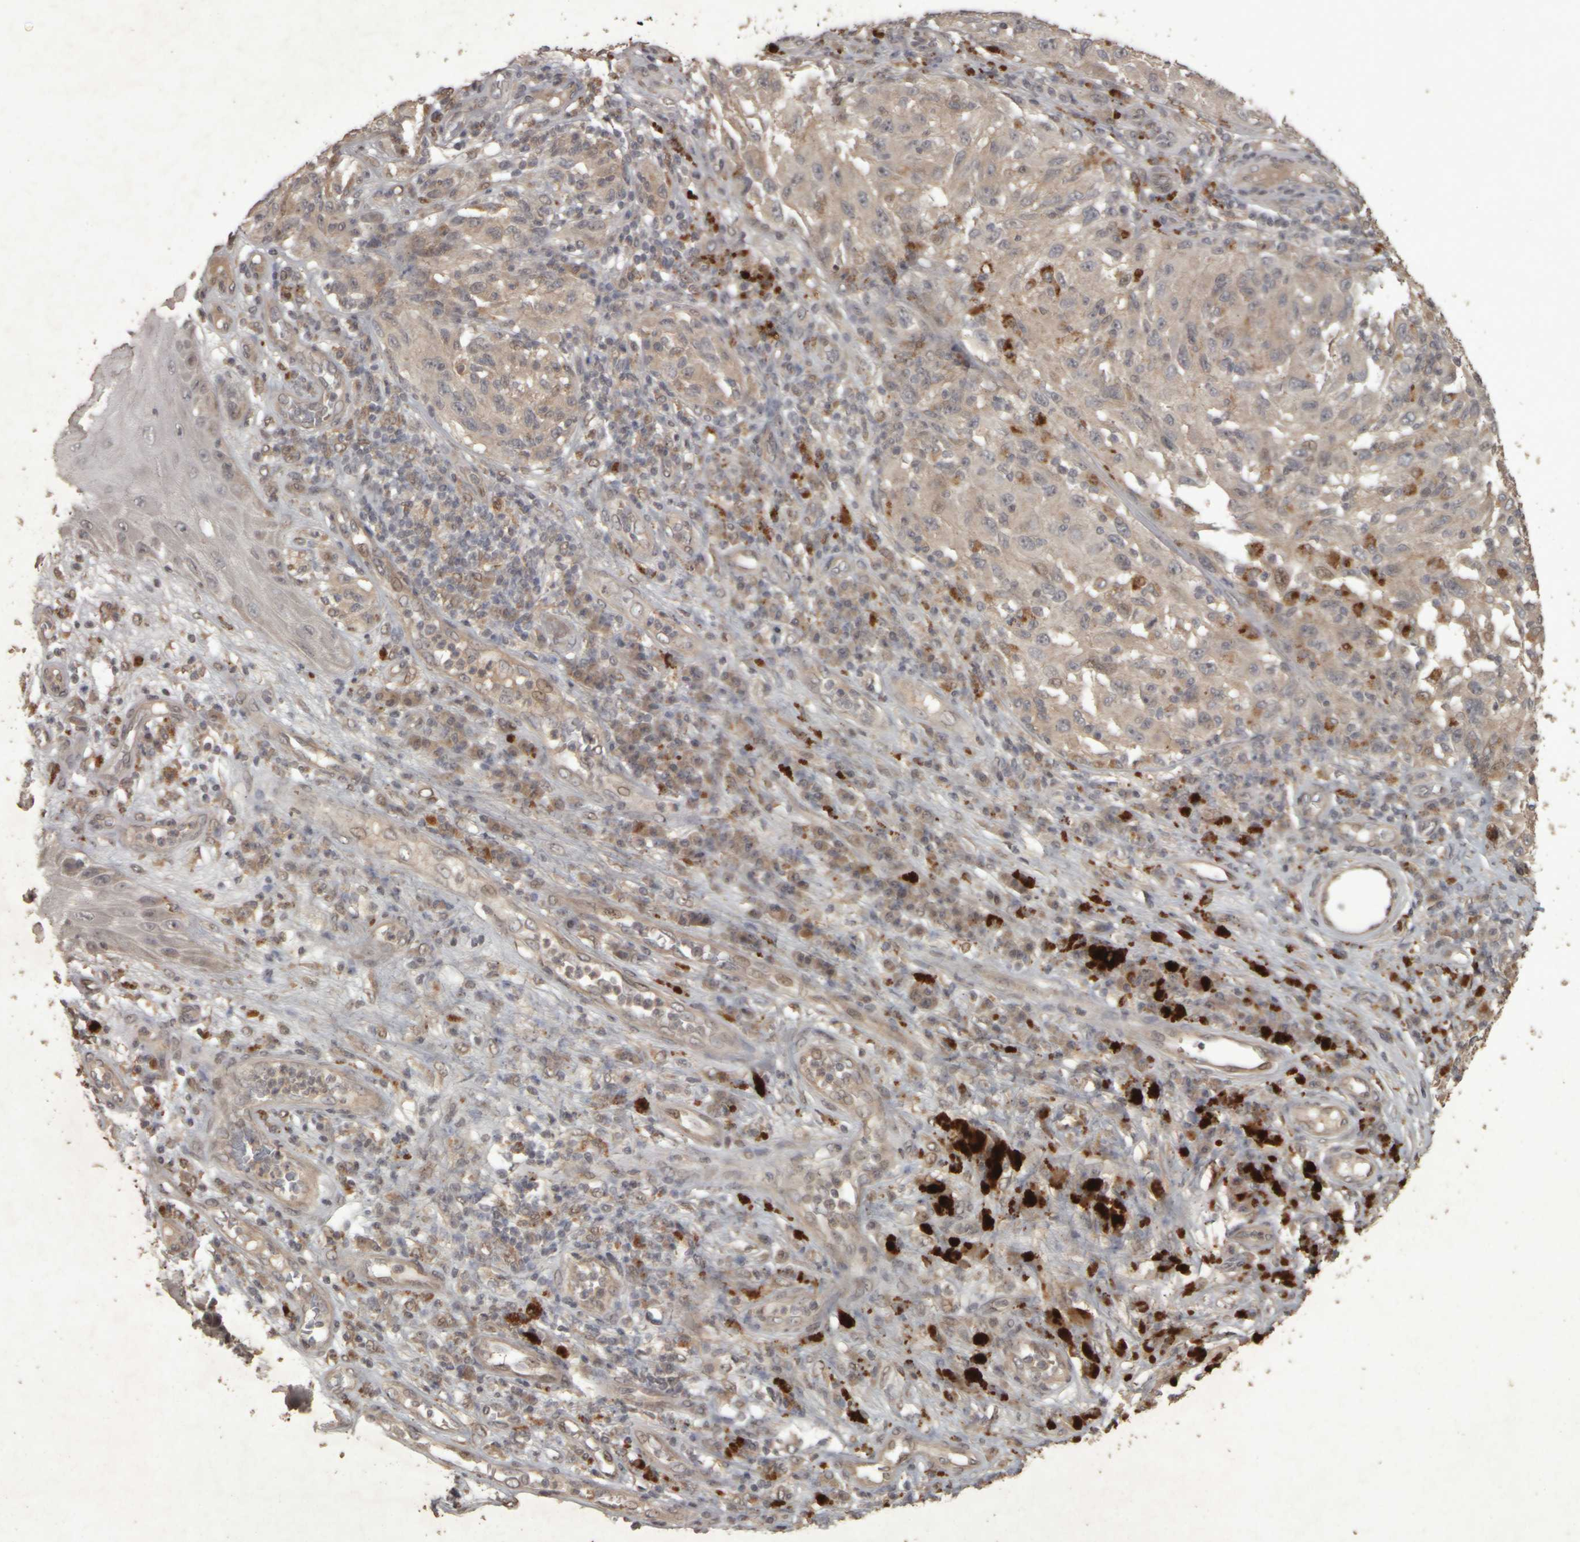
{"staining": {"intensity": "weak", "quantity": "<25%", "location": "cytoplasmic/membranous,nuclear"}, "tissue": "melanoma", "cell_type": "Tumor cells", "image_type": "cancer", "snomed": [{"axis": "morphology", "description": "Malignant melanoma, NOS"}, {"axis": "topography", "description": "Skin"}], "caption": "A micrograph of malignant melanoma stained for a protein displays no brown staining in tumor cells. Brightfield microscopy of IHC stained with DAB (3,3'-diaminobenzidine) (brown) and hematoxylin (blue), captured at high magnification.", "gene": "ACO1", "patient": {"sex": "female", "age": 73}}